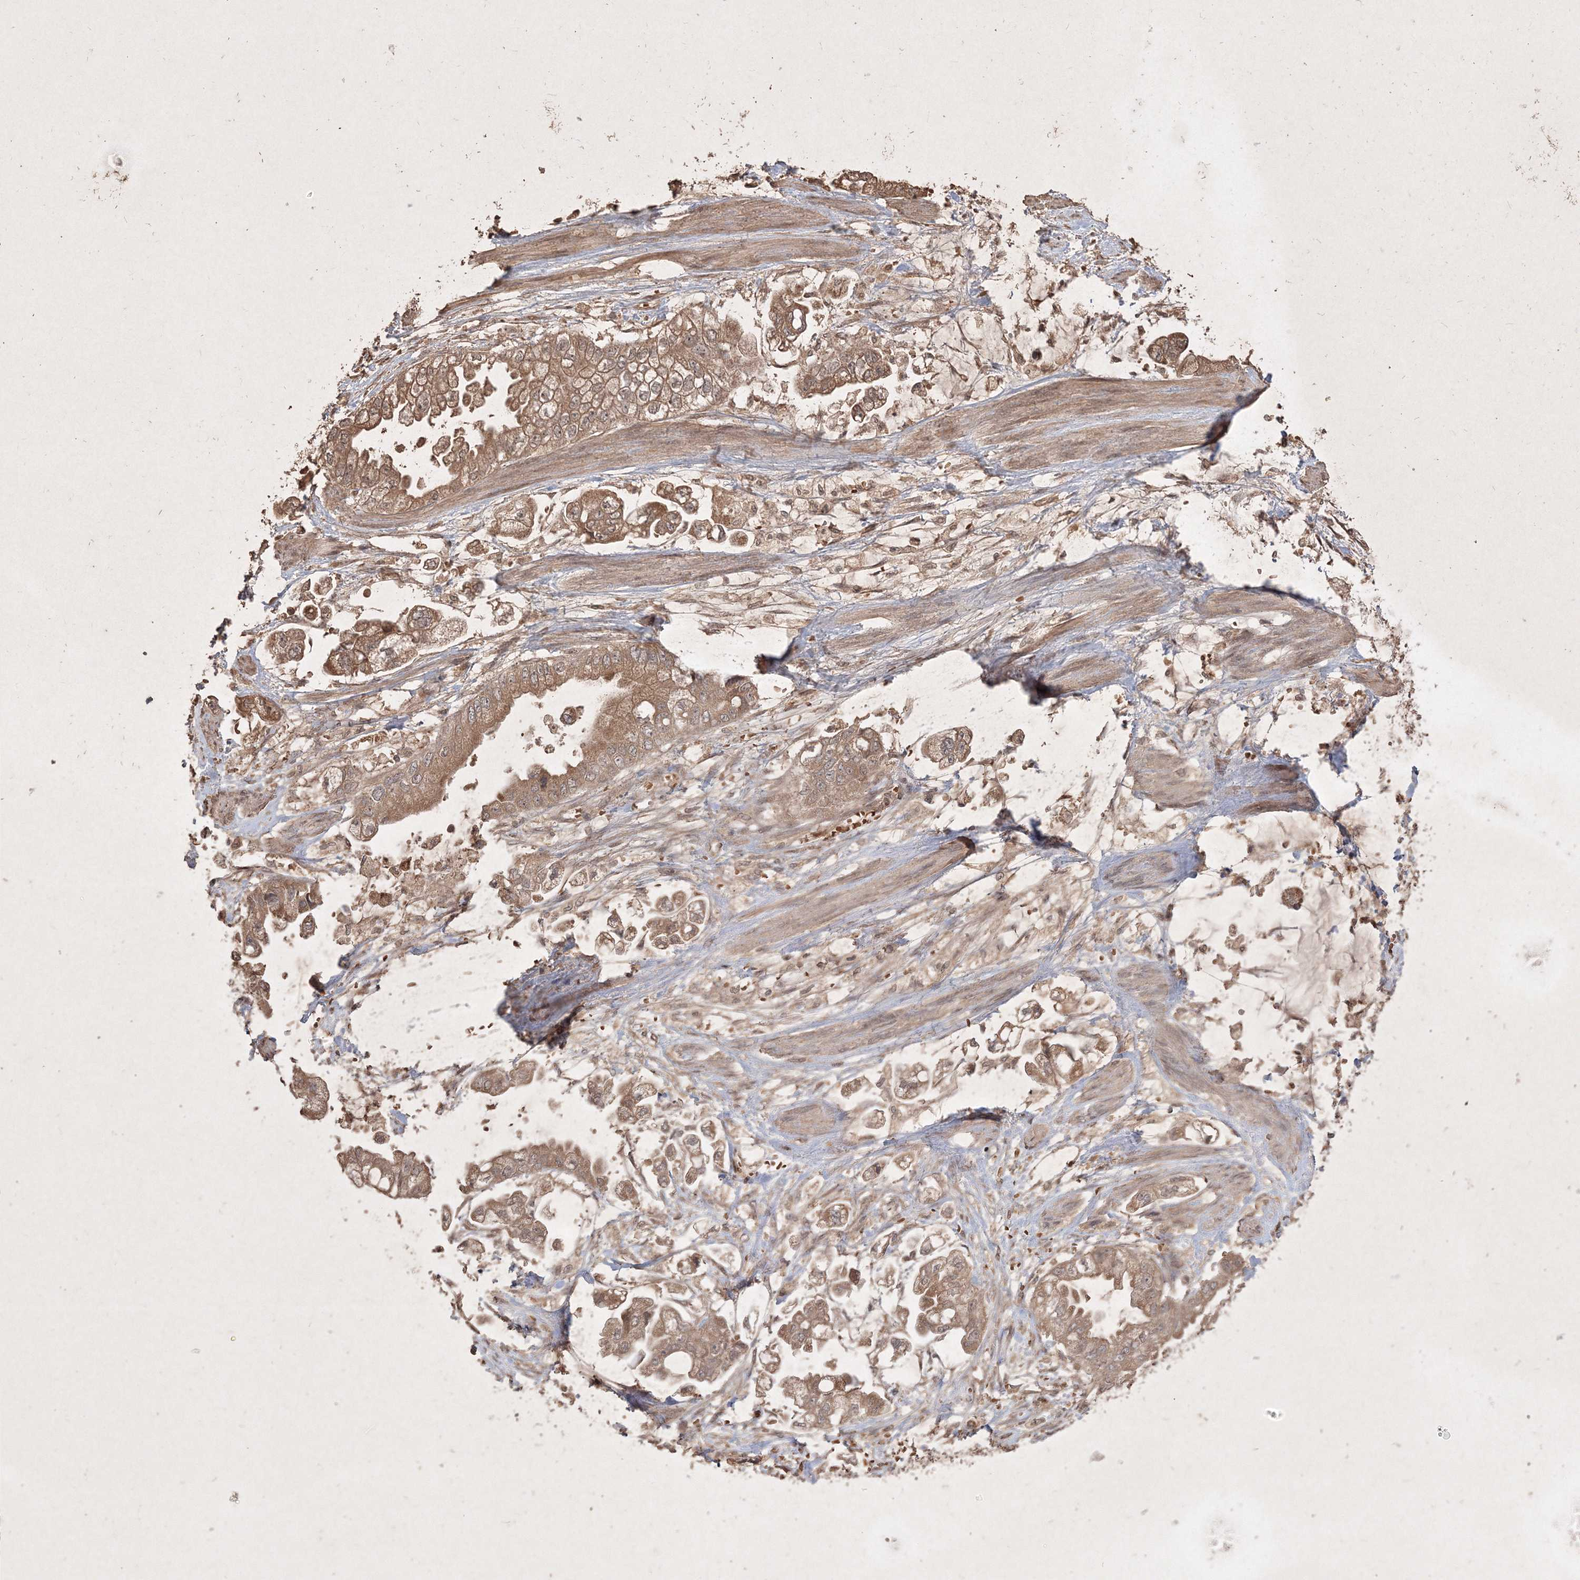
{"staining": {"intensity": "moderate", "quantity": ">75%", "location": "cytoplasmic/membranous"}, "tissue": "stomach cancer", "cell_type": "Tumor cells", "image_type": "cancer", "snomed": [{"axis": "morphology", "description": "Adenocarcinoma, NOS"}, {"axis": "topography", "description": "Stomach"}], "caption": "Tumor cells reveal medium levels of moderate cytoplasmic/membranous positivity in about >75% of cells in human adenocarcinoma (stomach). Nuclei are stained in blue.", "gene": "PELI3", "patient": {"sex": "male", "age": 62}}